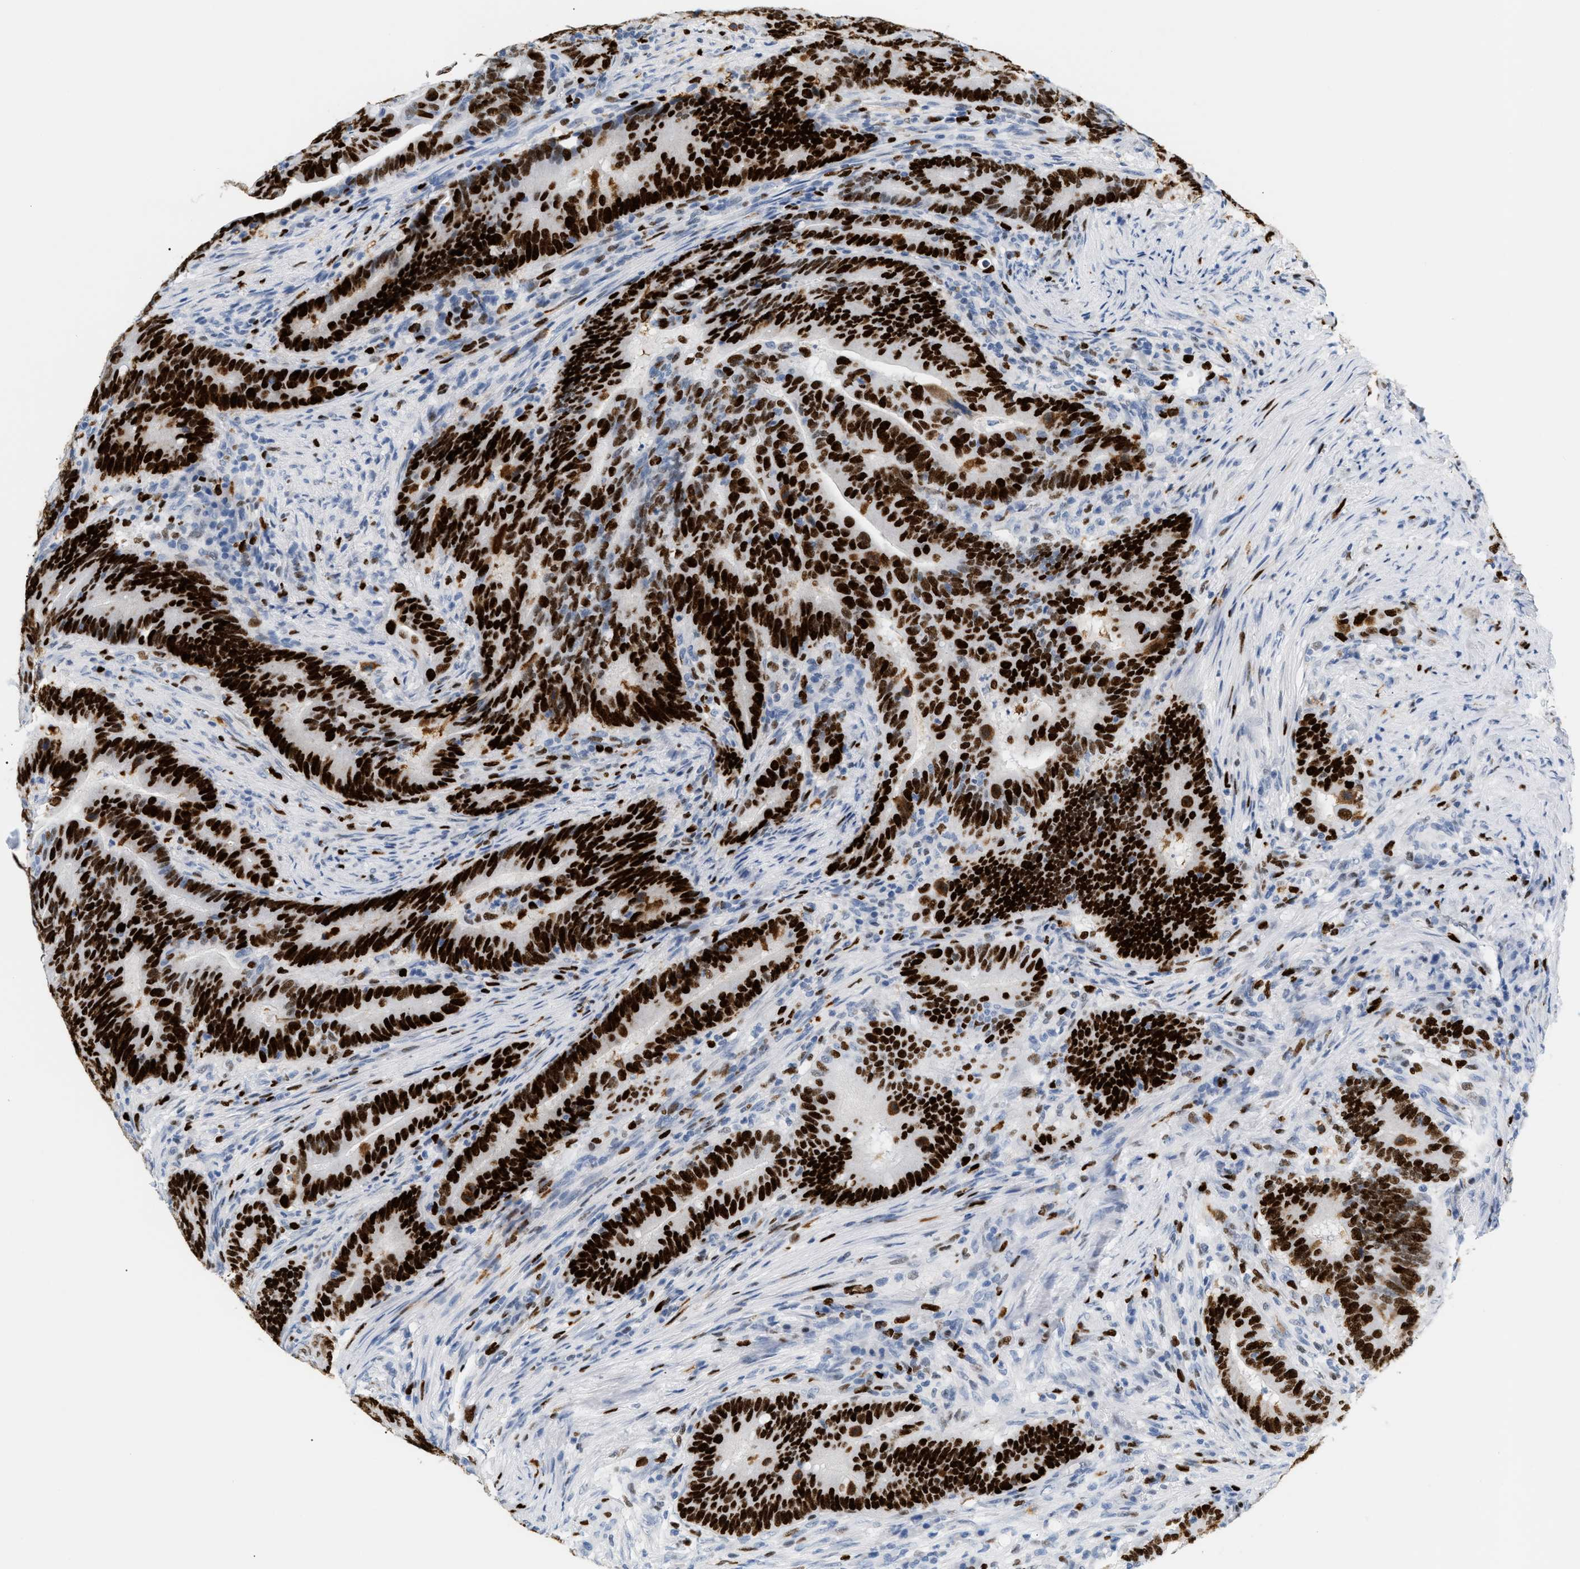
{"staining": {"intensity": "strong", "quantity": ">75%", "location": "nuclear"}, "tissue": "colorectal cancer", "cell_type": "Tumor cells", "image_type": "cancer", "snomed": [{"axis": "morphology", "description": "Normal tissue, NOS"}, {"axis": "morphology", "description": "Adenocarcinoma, NOS"}, {"axis": "topography", "description": "Colon"}], "caption": "This micrograph demonstrates IHC staining of human adenocarcinoma (colorectal), with high strong nuclear expression in approximately >75% of tumor cells.", "gene": "MCM7", "patient": {"sex": "female", "age": 66}}